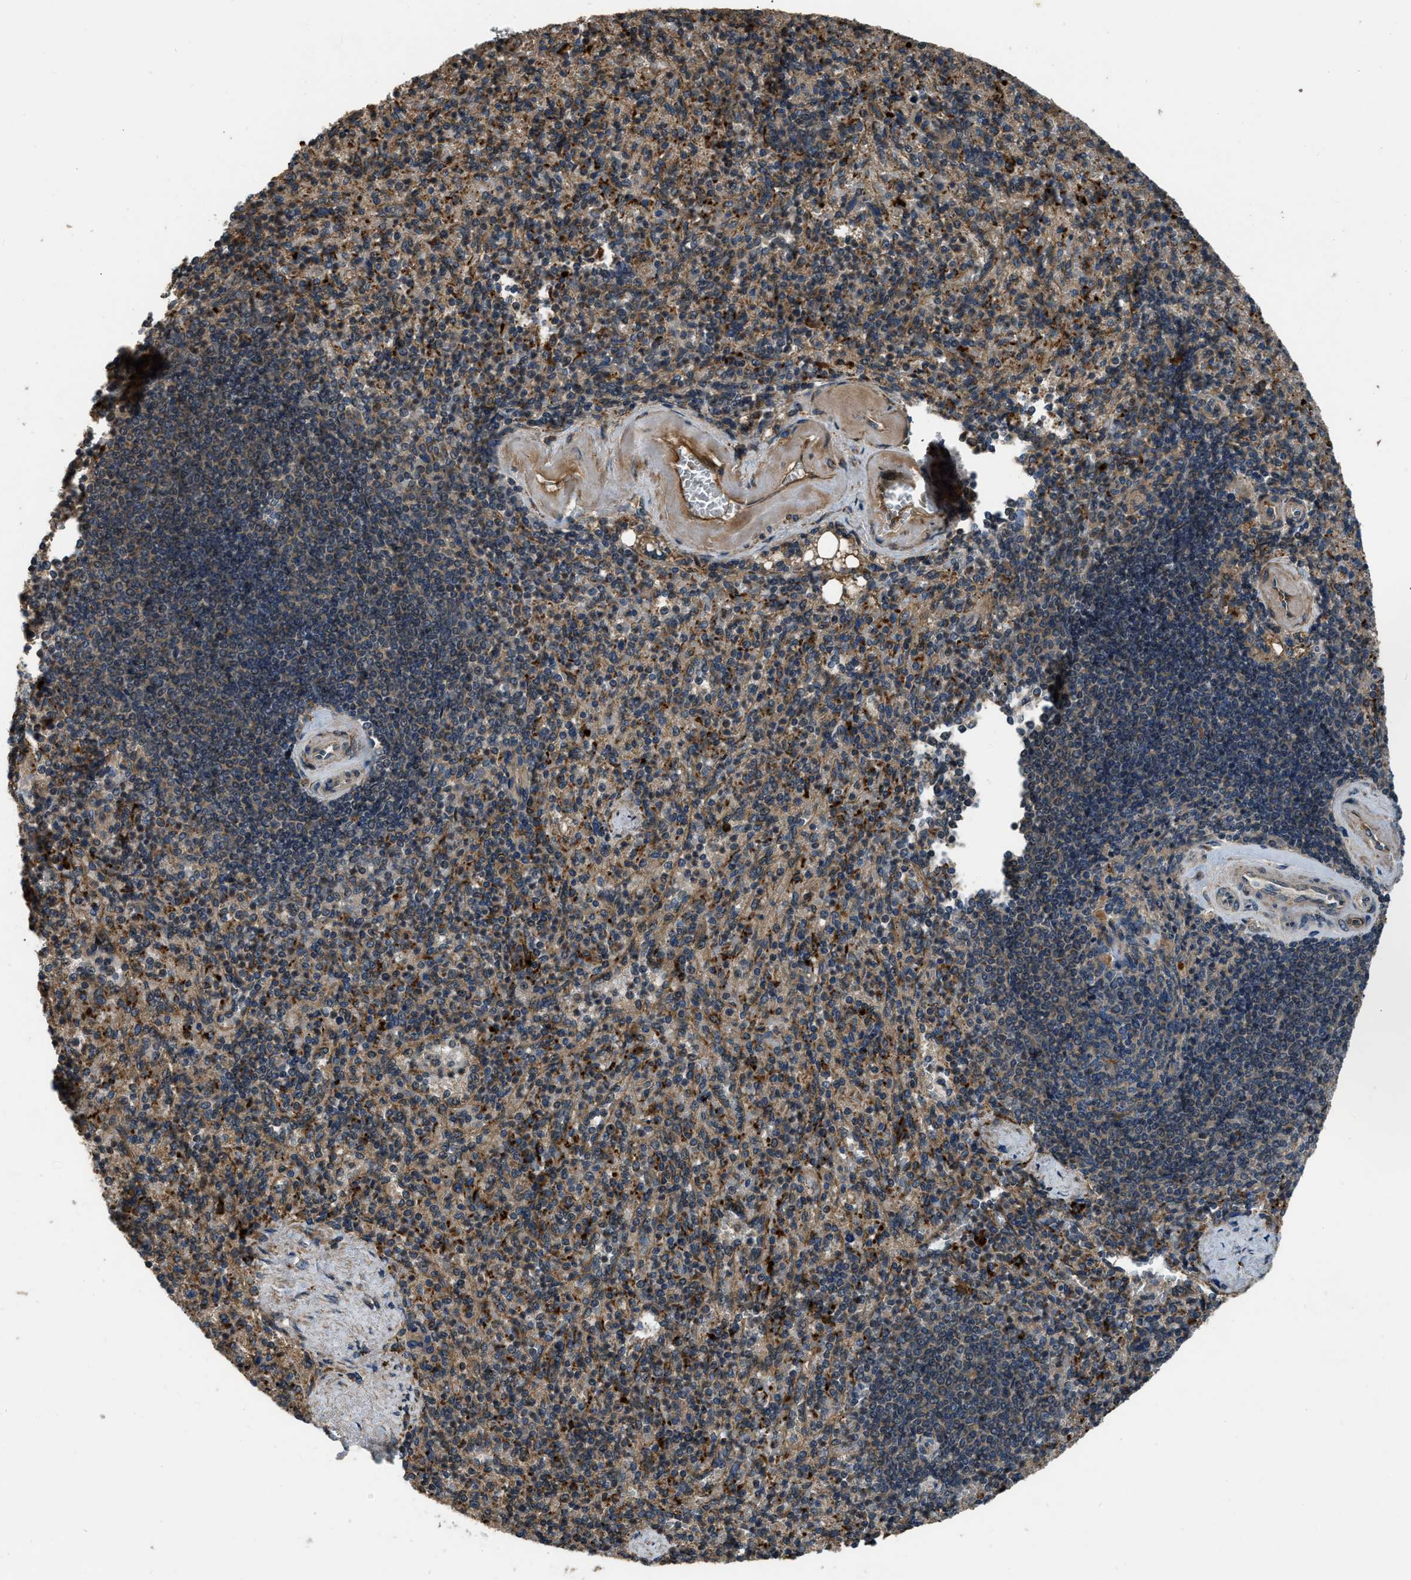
{"staining": {"intensity": "strong", "quantity": ">75%", "location": "cytoplasmic/membranous"}, "tissue": "spleen", "cell_type": "Cells in red pulp", "image_type": "normal", "snomed": [{"axis": "morphology", "description": "Normal tissue, NOS"}, {"axis": "topography", "description": "Spleen"}], "caption": "Immunohistochemical staining of benign spleen displays strong cytoplasmic/membranous protein staining in approximately >75% of cells in red pulp. (Stains: DAB (3,3'-diaminobenzidine) in brown, nuclei in blue, Microscopy: brightfield microscopy at high magnification).", "gene": "GGH", "patient": {"sex": "female", "age": 74}}